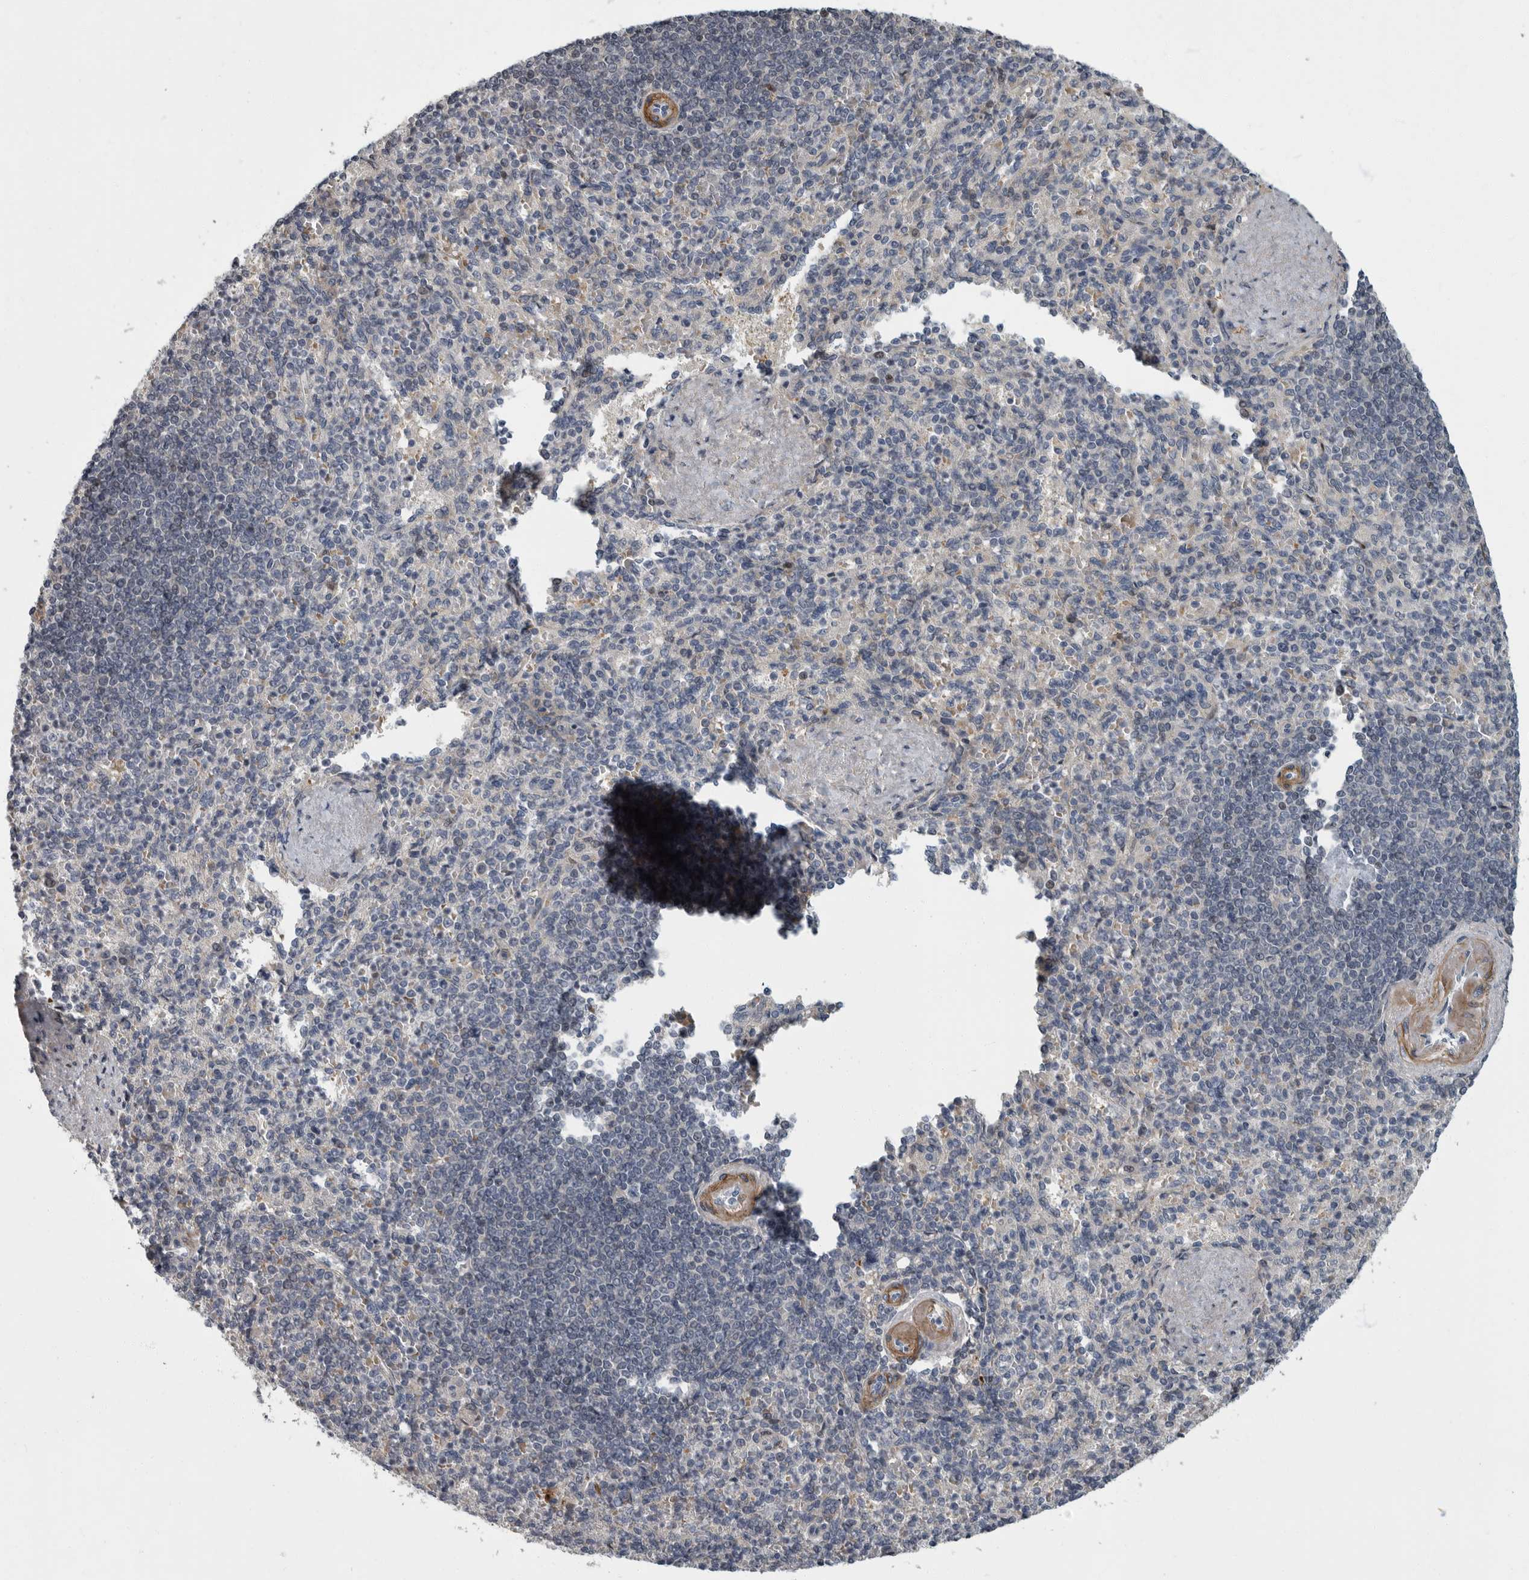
{"staining": {"intensity": "negative", "quantity": "none", "location": "none"}, "tissue": "spleen", "cell_type": "Cells in red pulp", "image_type": "normal", "snomed": [{"axis": "morphology", "description": "Normal tissue, NOS"}, {"axis": "topography", "description": "Spleen"}], "caption": "Image shows no protein staining in cells in red pulp of normal spleen. (Brightfield microscopy of DAB (3,3'-diaminobenzidine) immunohistochemistry (IHC) at high magnification).", "gene": "PDE7A", "patient": {"sex": "female", "age": 74}}